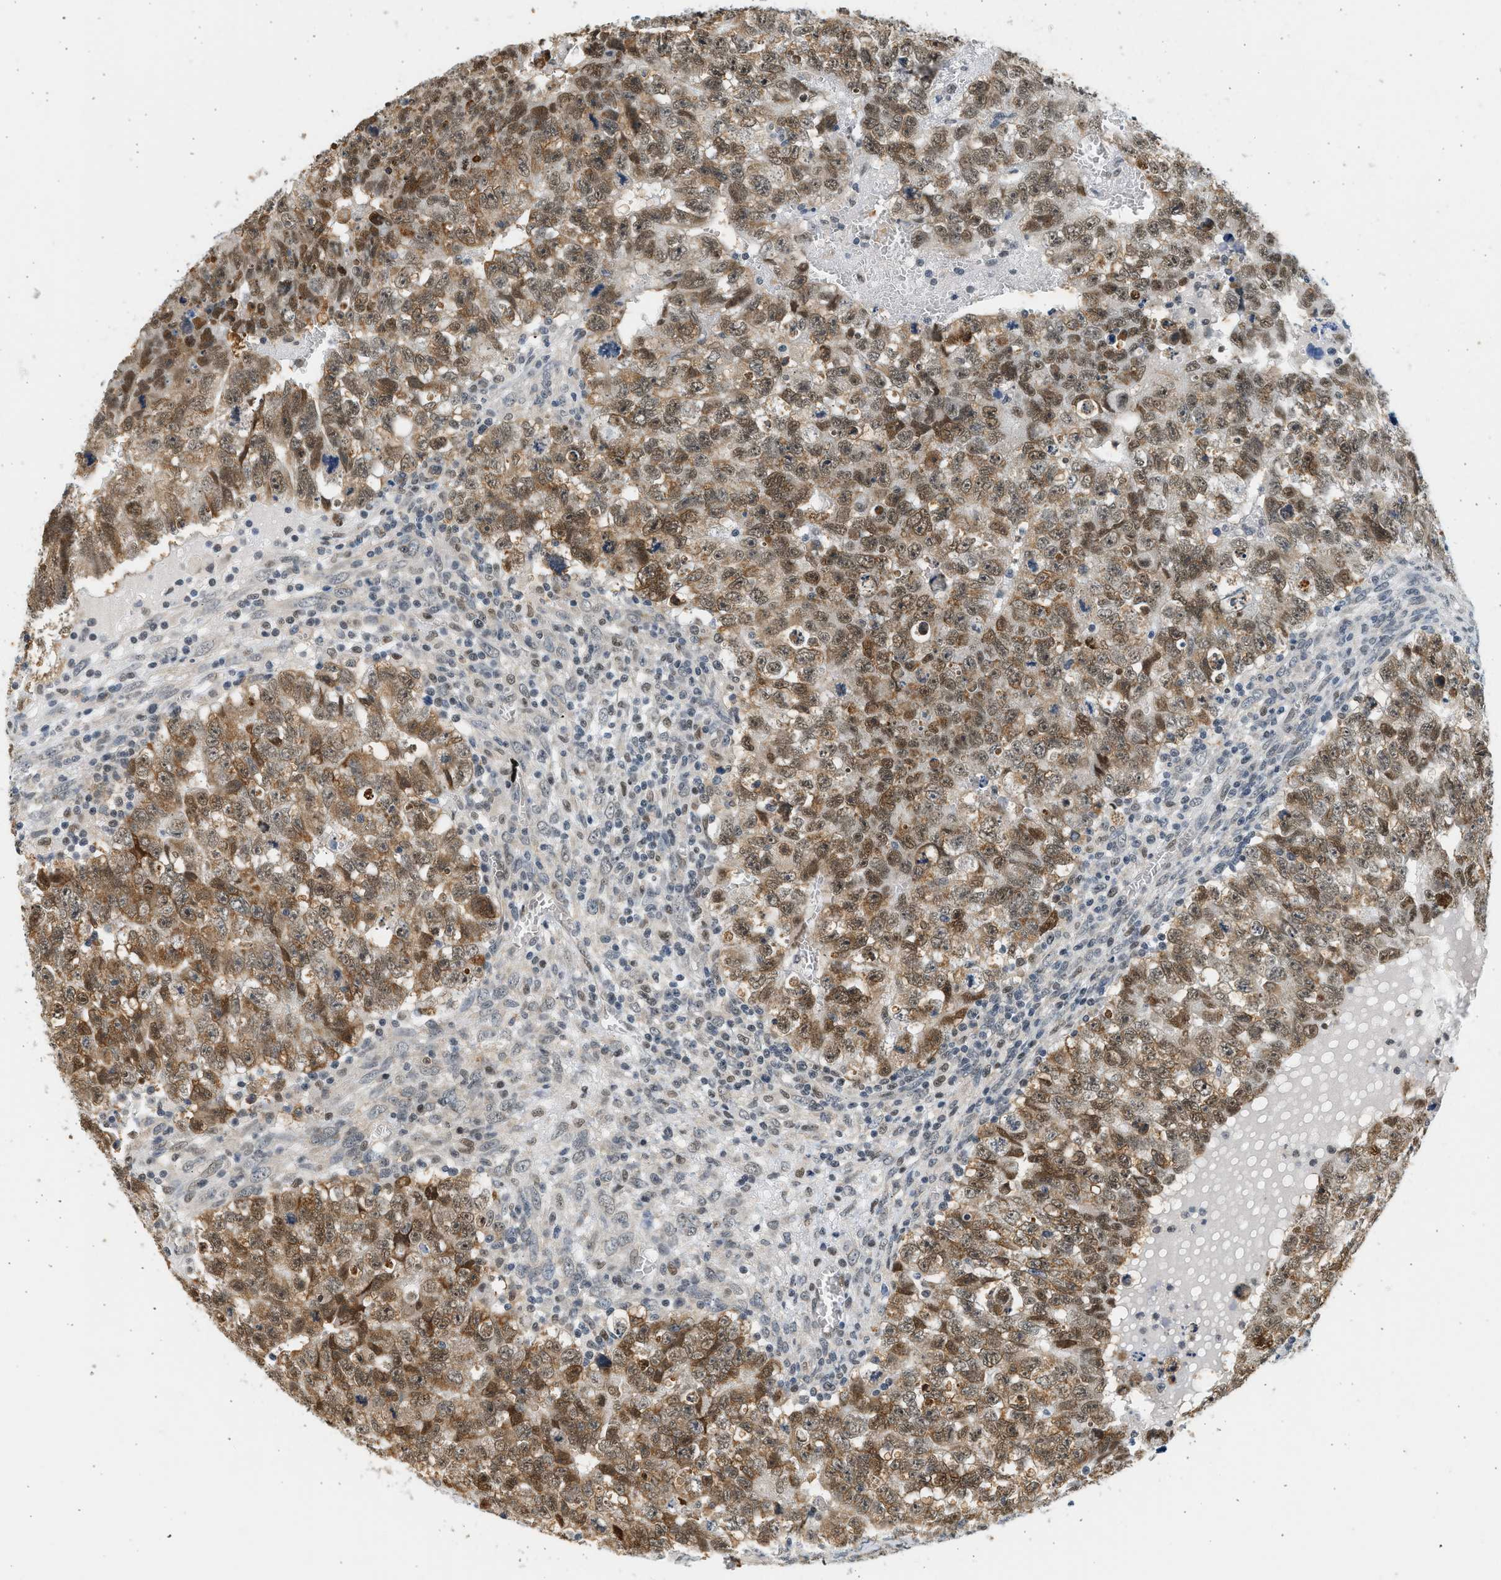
{"staining": {"intensity": "moderate", "quantity": ">75%", "location": "cytoplasmic/membranous,nuclear"}, "tissue": "testis cancer", "cell_type": "Tumor cells", "image_type": "cancer", "snomed": [{"axis": "morphology", "description": "Seminoma, NOS"}, {"axis": "morphology", "description": "Carcinoma, Embryonal, NOS"}, {"axis": "topography", "description": "Testis"}], "caption": "Moderate cytoplasmic/membranous and nuclear expression is present in about >75% of tumor cells in seminoma (testis). (IHC, brightfield microscopy, high magnification).", "gene": "HIPK1", "patient": {"sex": "male", "age": 38}}